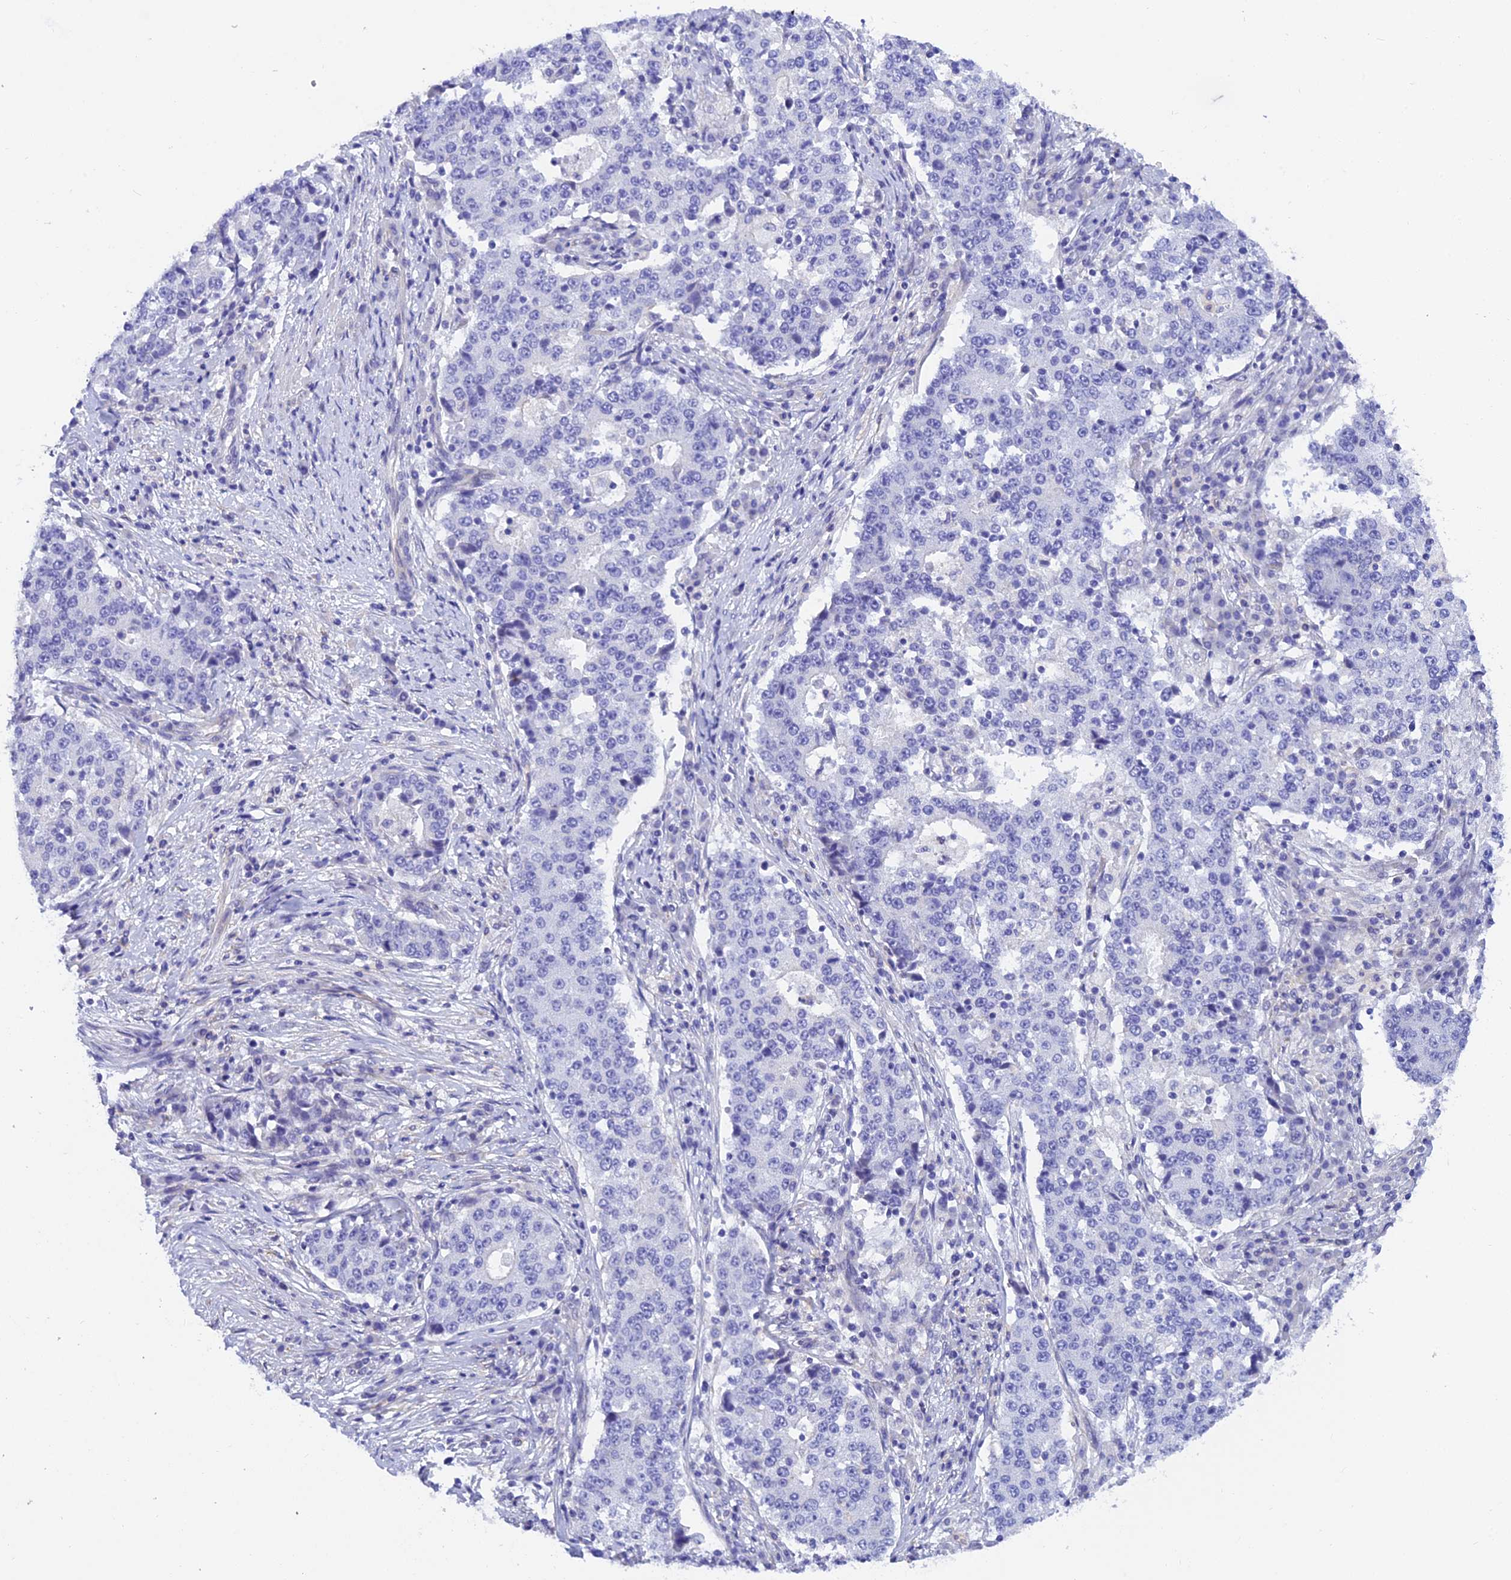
{"staining": {"intensity": "negative", "quantity": "none", "location": "none"}, "tissue": "stomach cancer", "cell_type": "Tumor cells", "image_type": "cancer", "snomed": [{"axis": "morphology", "description": "Adenocarcinoma, NOS"}, {"axis": "topography", "description": "Stomach"}], "caption": "The immunohistochemistry histopathology image has no significant staining in tumor cells of stomach cancer (adenocarcinoma) tissue.", "gene": "C17orf67", "patient": {"sex": "male", "age": 59}}